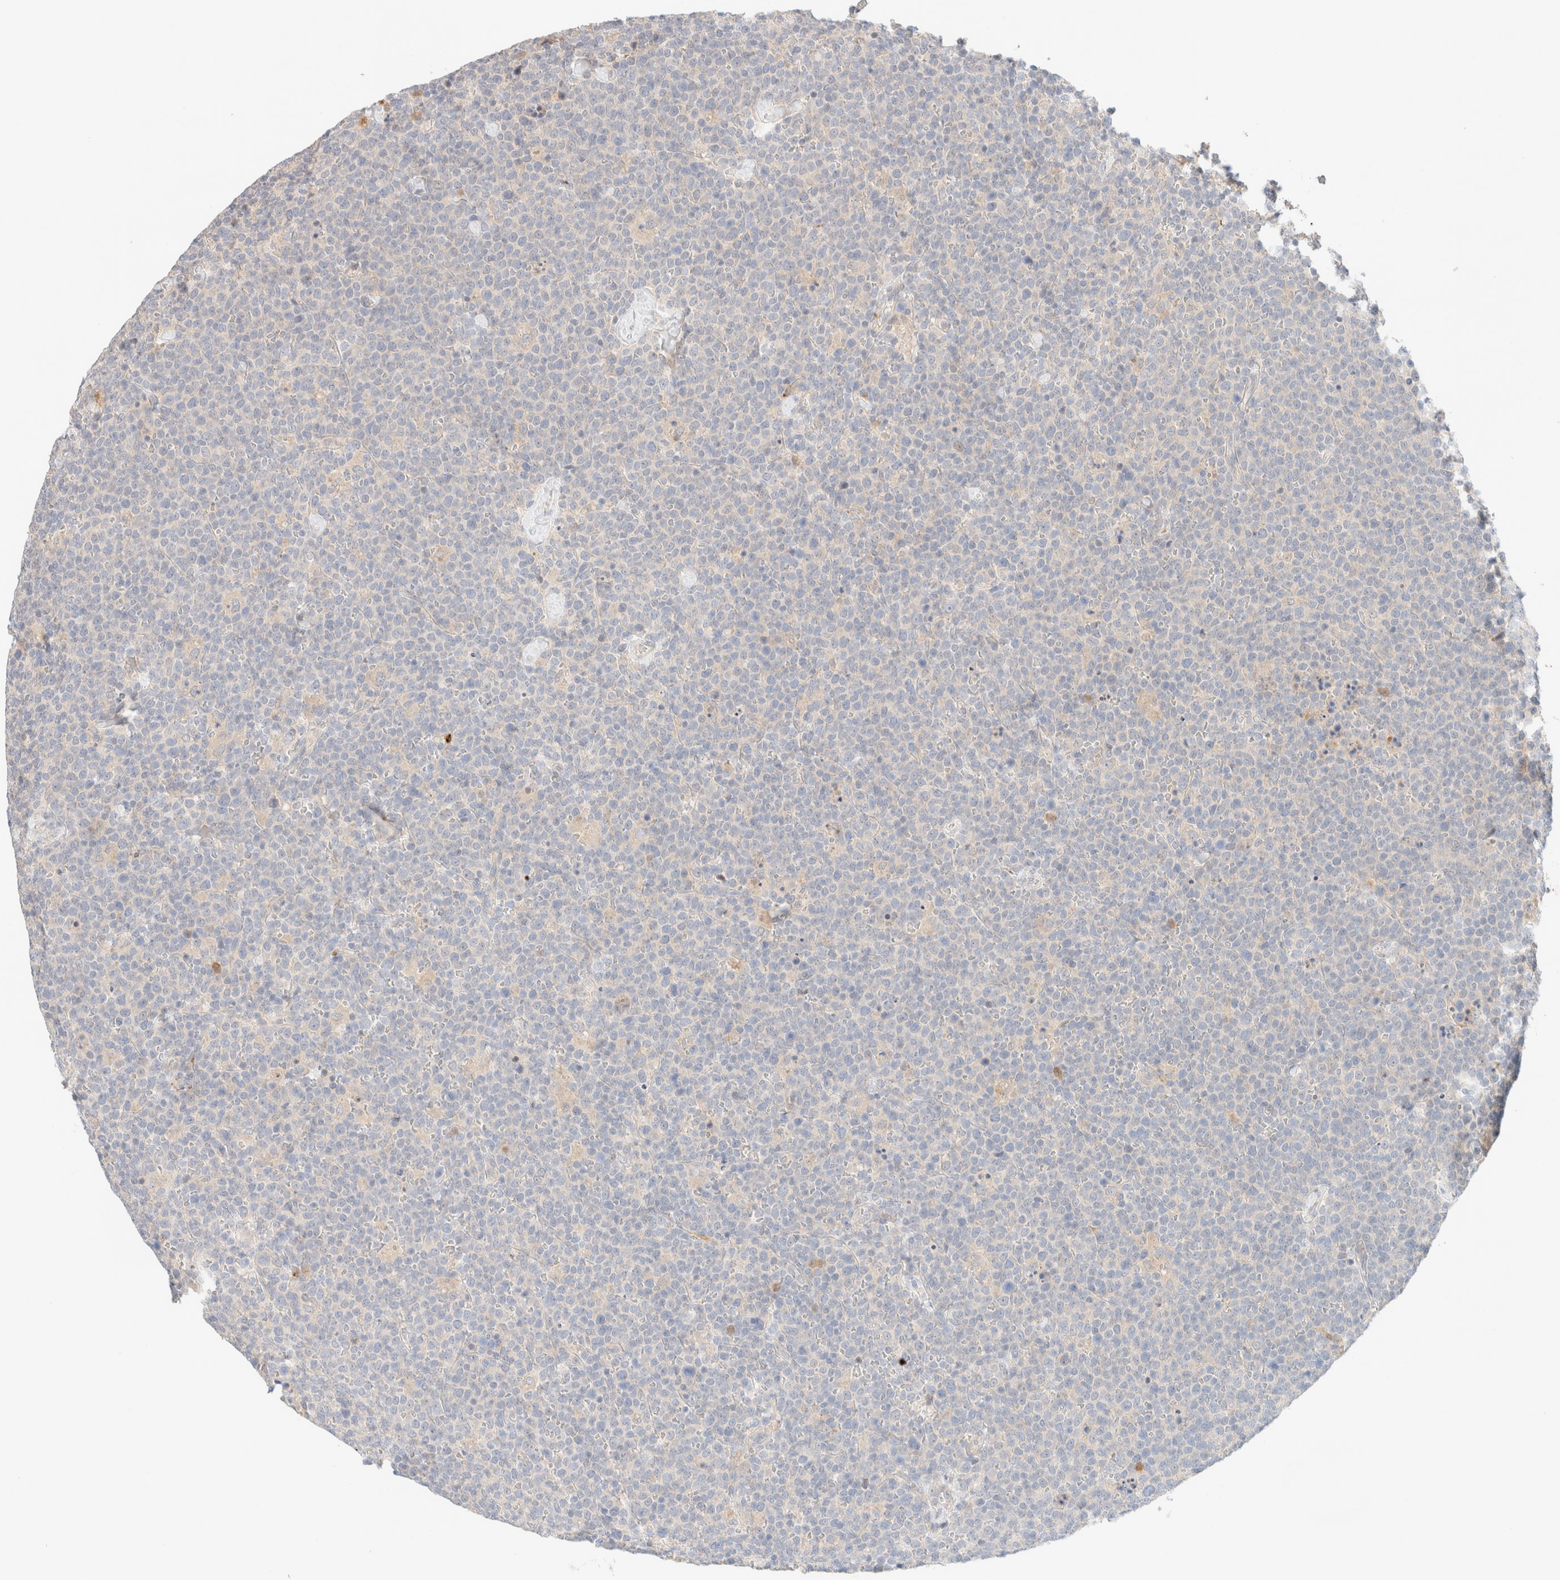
{"staining": {"intensity": "negative", "quantity": "none", "location": "none"}, "tissue": "lymphoma", "cell_type": "Tumor cells", "image_type": "cancer", "snomed": [{"axis": "morphology", "description": "Malignant lymphoma, non-Hodgkin's type, High grade"}, {"axis": "topography", "description": "Lymph node"}], "caption": "High power microscopy image of an immunohistochemistry histopathology image of malignant lymphoma, non-Hodgkin's type (high-grade), revealing no significant staining in tumor cells.", "gene": "SGSM2", "patient": {"sex": "male", "age": 61}}